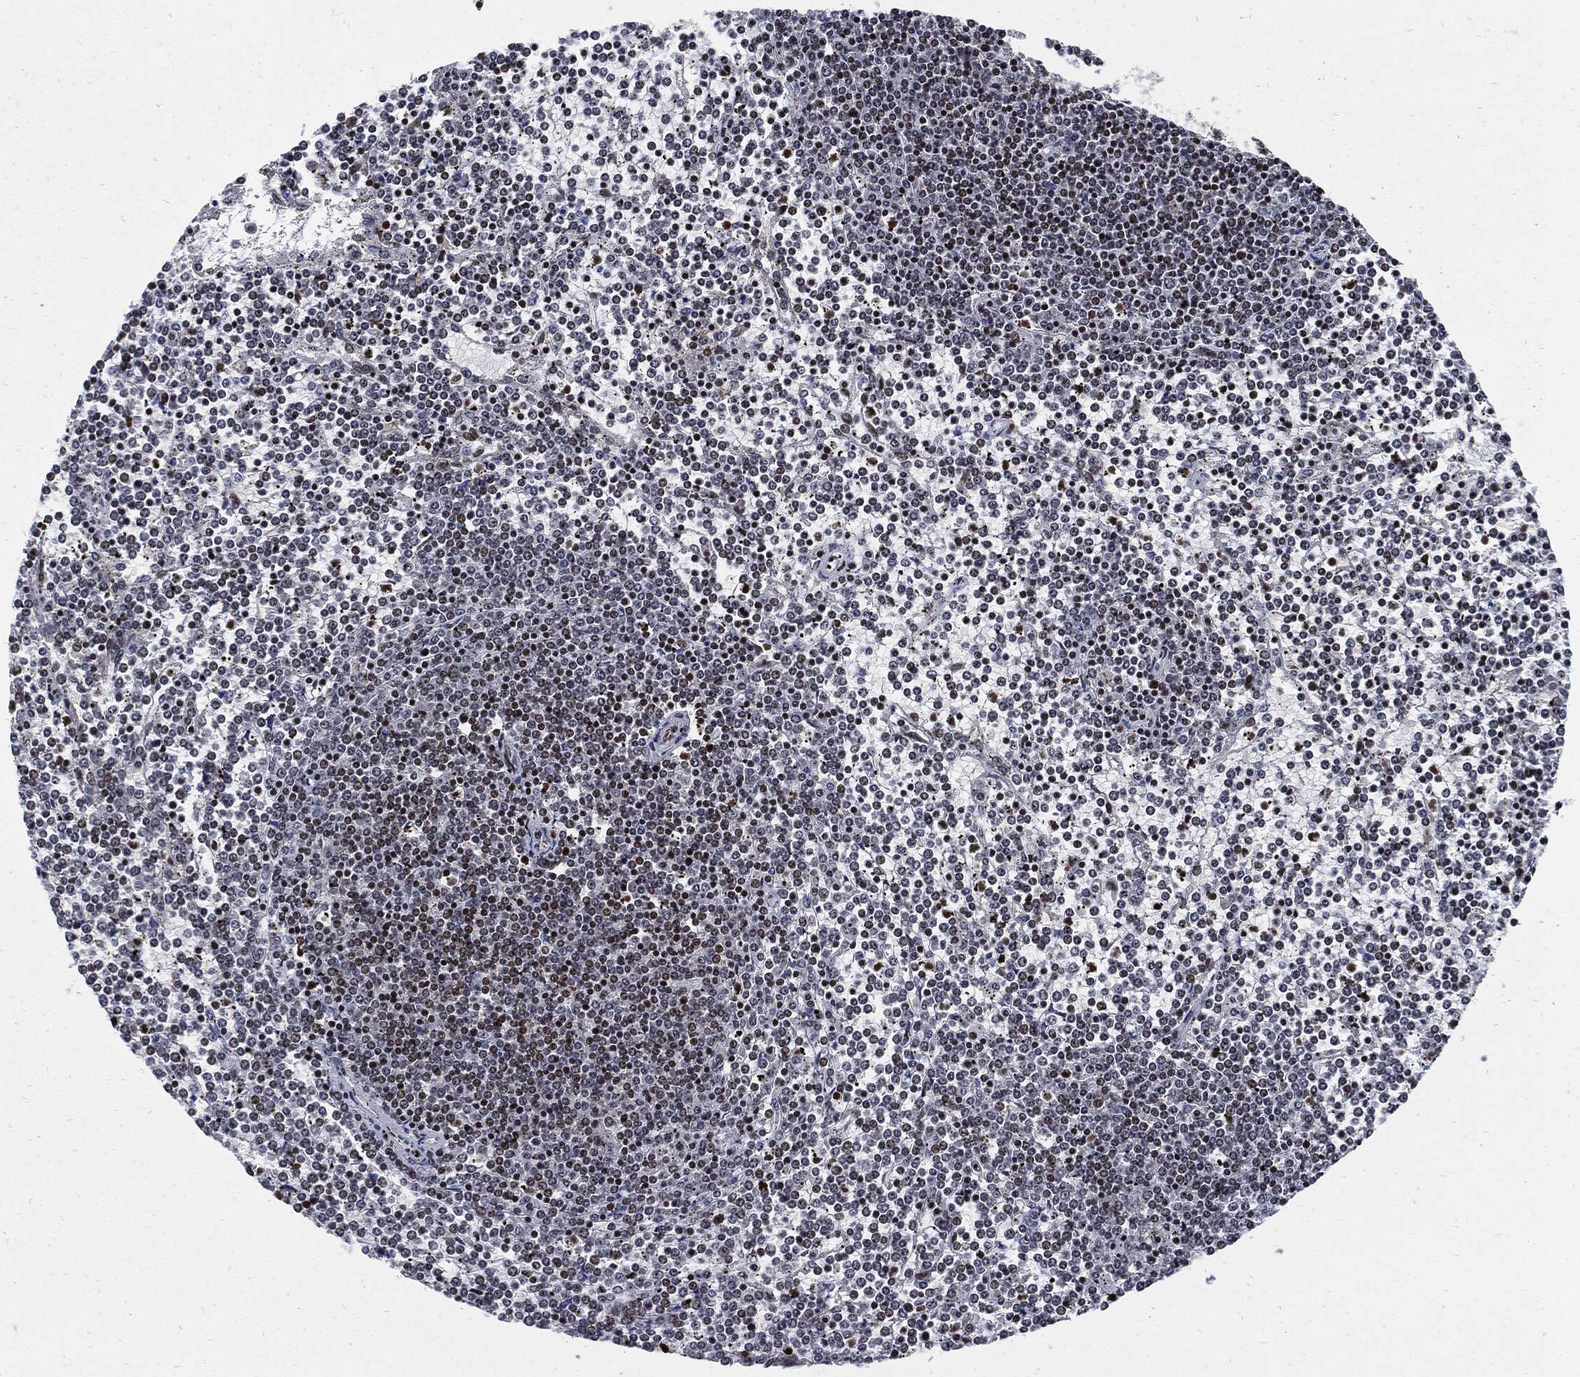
{"staining": {"intensity": "moderate", "quantity": "<25%", "location": "nuclear"}, "tissue": "lymphoma", "cell_type": "Tumor cells", "image_type": "cancer", "snomed": [{"axis": "morphology", "description": "Malignant lymphoma, non-Hodgkin's type, Low grade"}, {"axis": "topography", "description": "Spleen"}], "caption": "Moderate nuclear expression for a protein is present in approximately <25% of tumor cells of low-grade malignant lymphoma, non-Hodgkin's type using immunohistochemistry.", "gene": "ZNF775", "patient": {"sex": "female", "age": 19}}